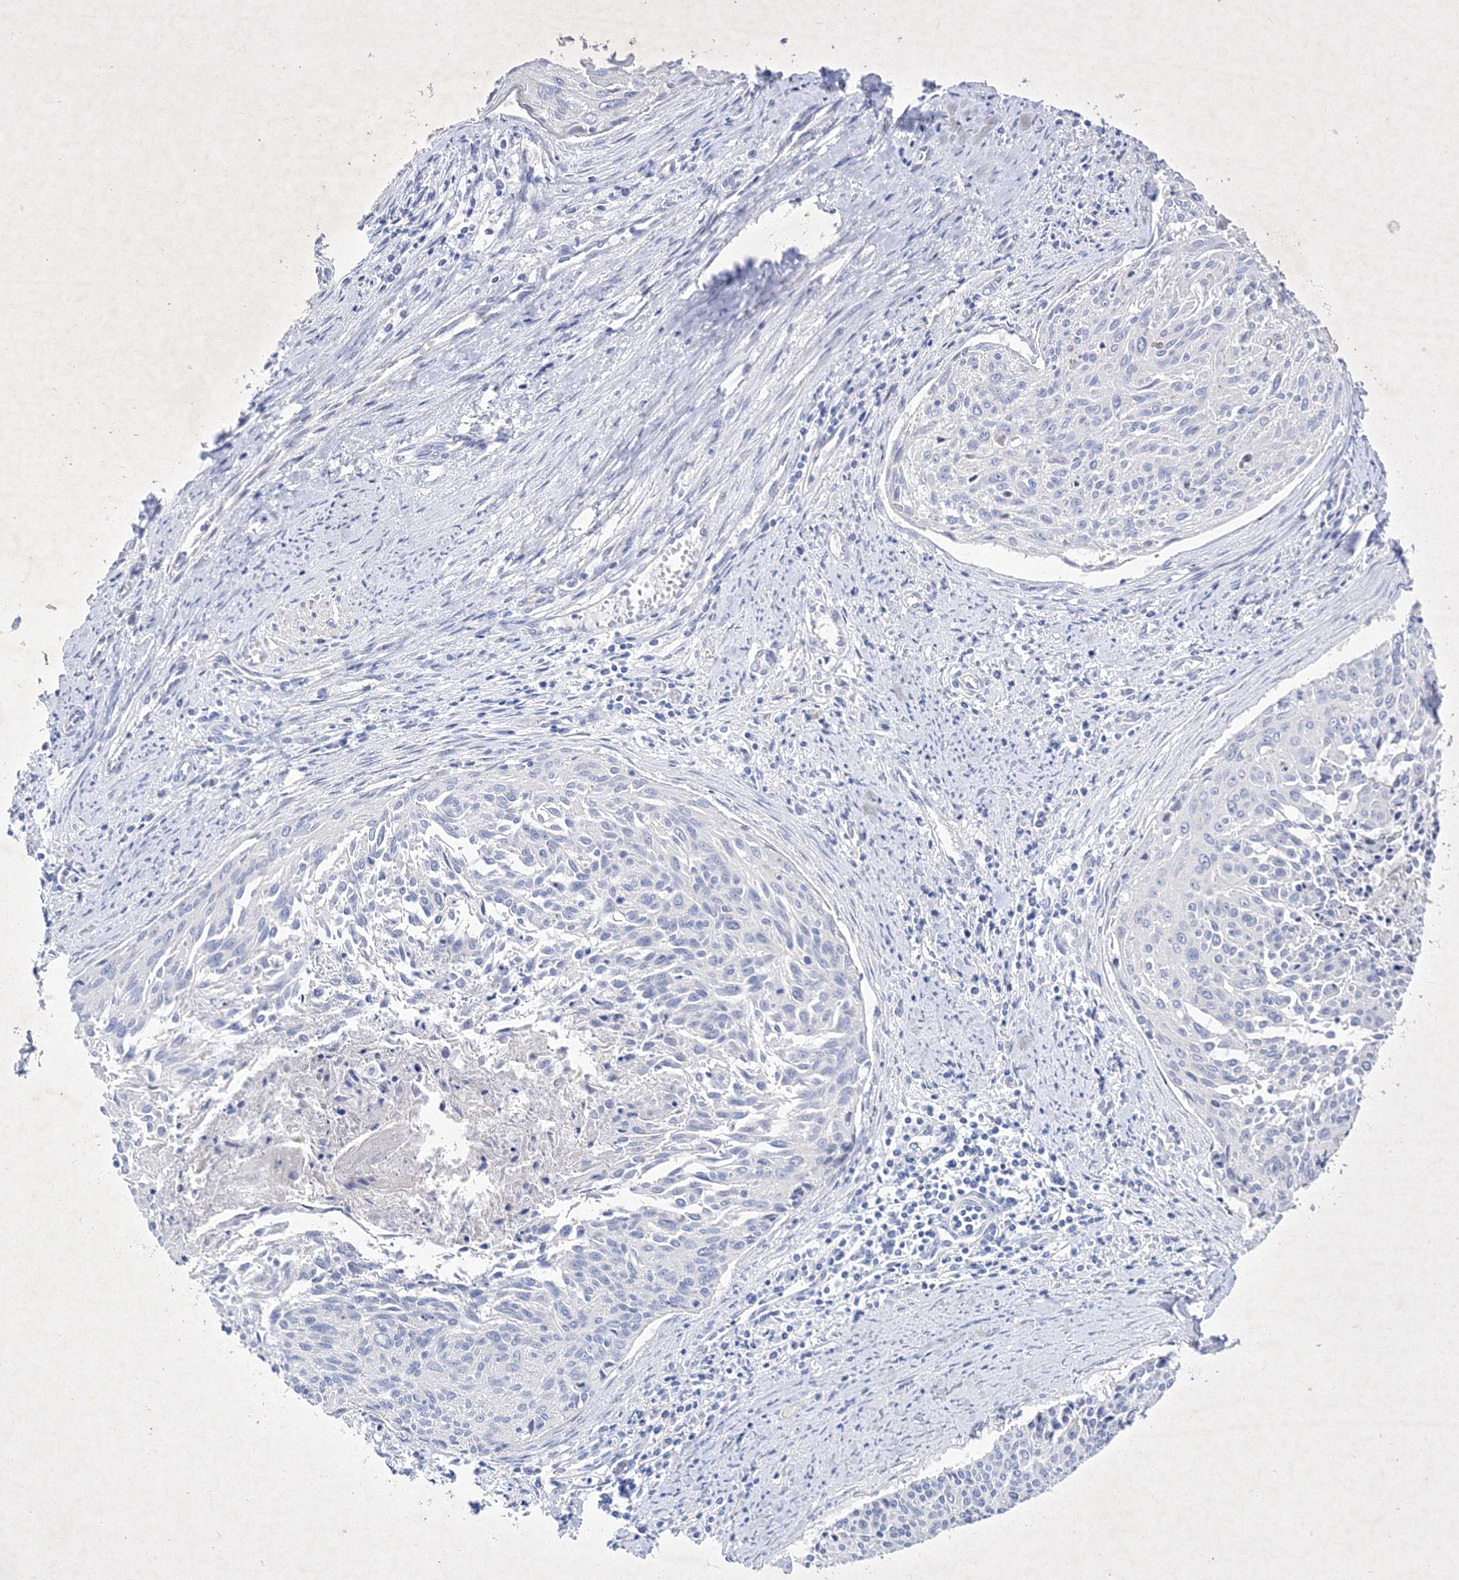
{"staining": {"intensity": "negative", "quantity": "none", "location": "none"}, "tissue": "cervical cancer", "cell_type": "Tumor cells", "image_type": "cancer", "snomed": [{"axis": "morphology", "description": "Squamous cell carcinoma, NOS"}, {"axis": "topography", "description": "Cervix"}], "caption": "Tumor cells show no significant protein positivity in cervical cancer. (Stains: DAB (3,3'-diaminobenzidine) IHC with hematoxylin counter stain, Microscopy: brightfield microscopy at high magnification).", "gene": "GPN1", "patient": {"sex": "female", "age": 55}}